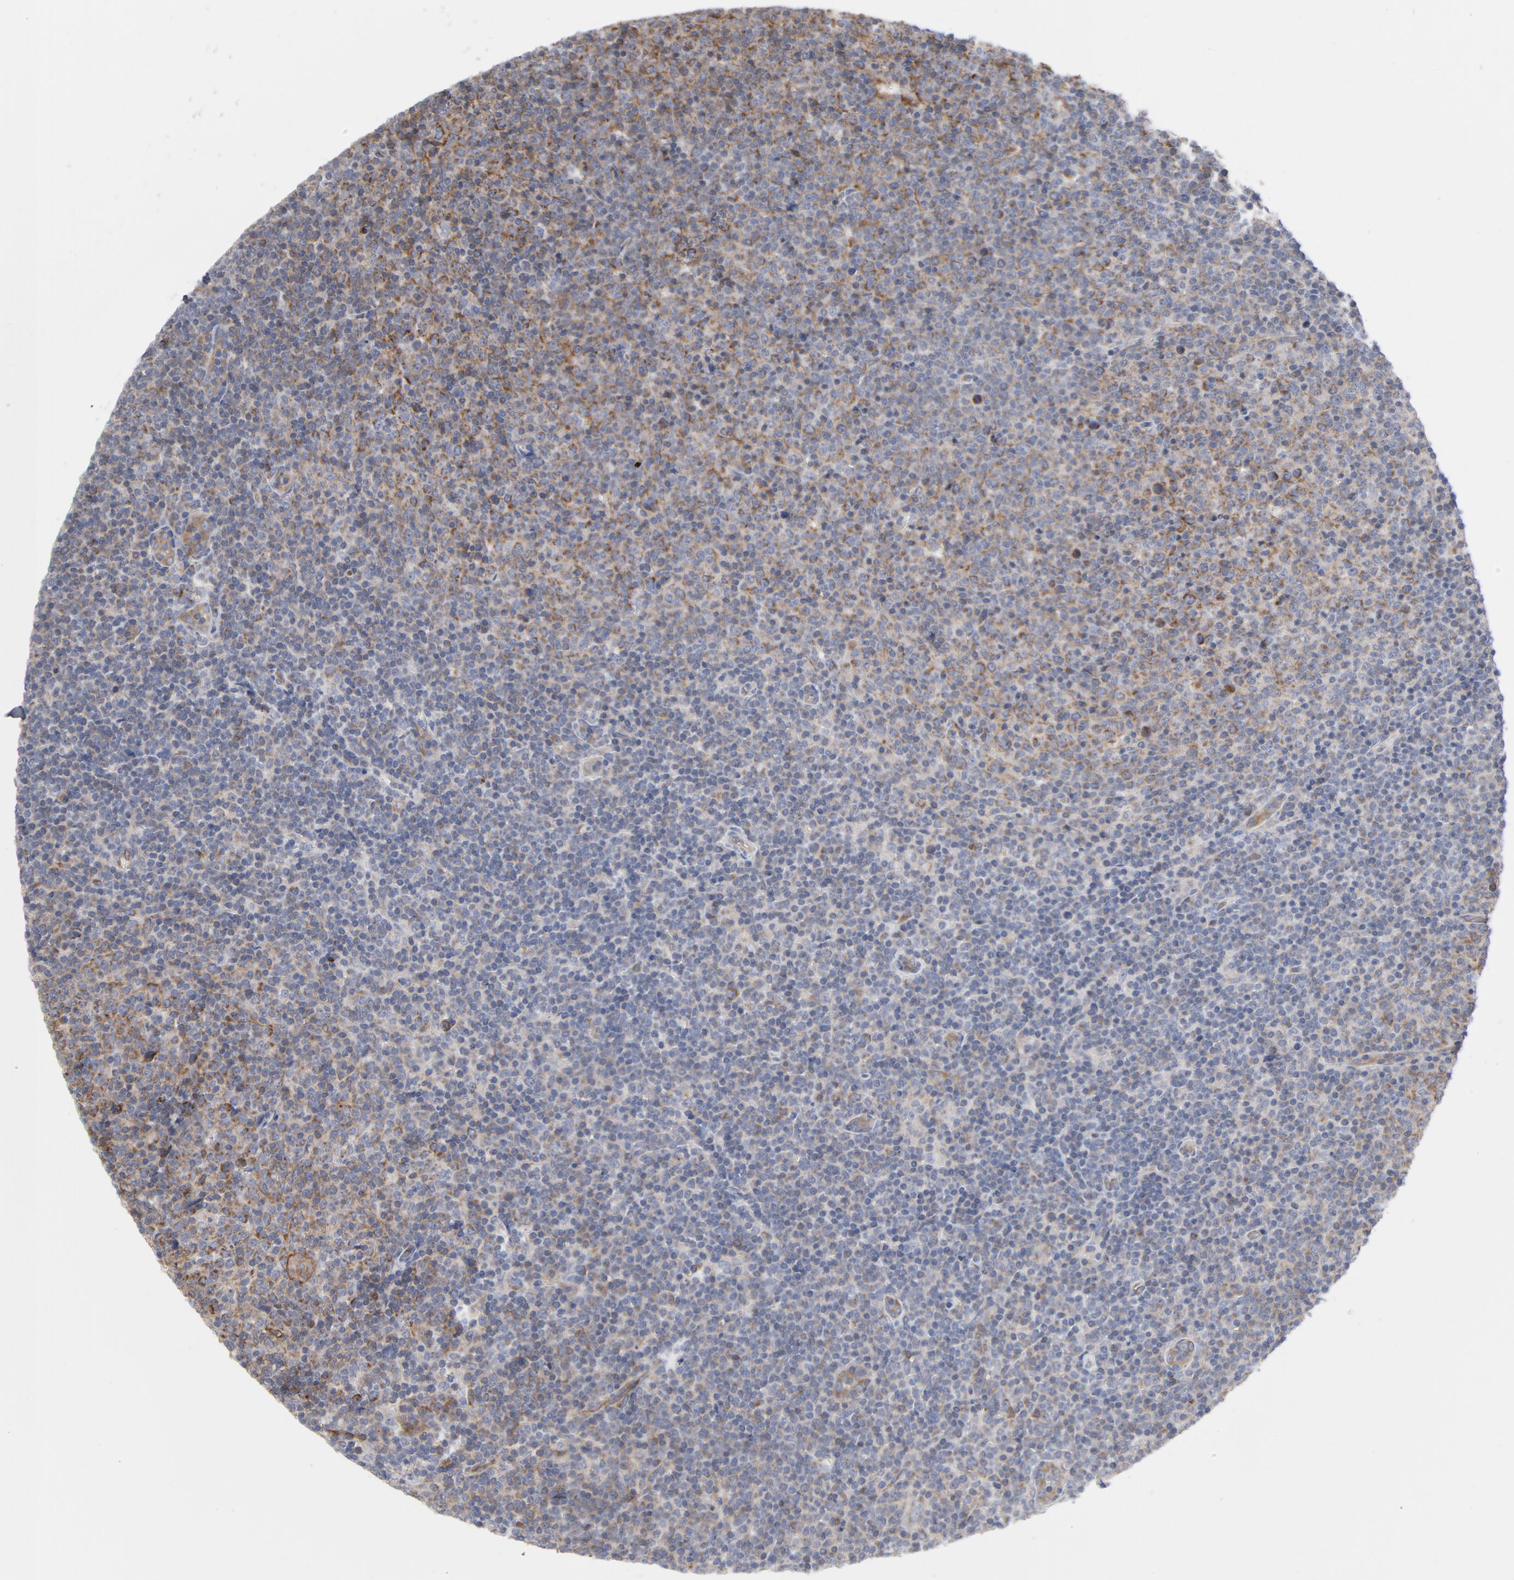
{"staining": {"intensity": "weak", "quantity": "<25%", "location": "cytoplasmic/membranous"}, "tissue": "lymphoma", "cell_type": "Tumor cells", "image_type": "cancer", "snomed": [{"axis": "morphology", "description": "Malignant lymphoma, non-Hodgkin's type, Low grade"}, {"axis": "topography", "description": "Lymph node"}], "caption": "Immunohistochemical staining of malignant lymphoma, non-Hodgkin's type (low-grade) reveals no significant staining in tumor cells.", "gene": "OXA1L", "patient": {"sex": "male", "age": 70}}